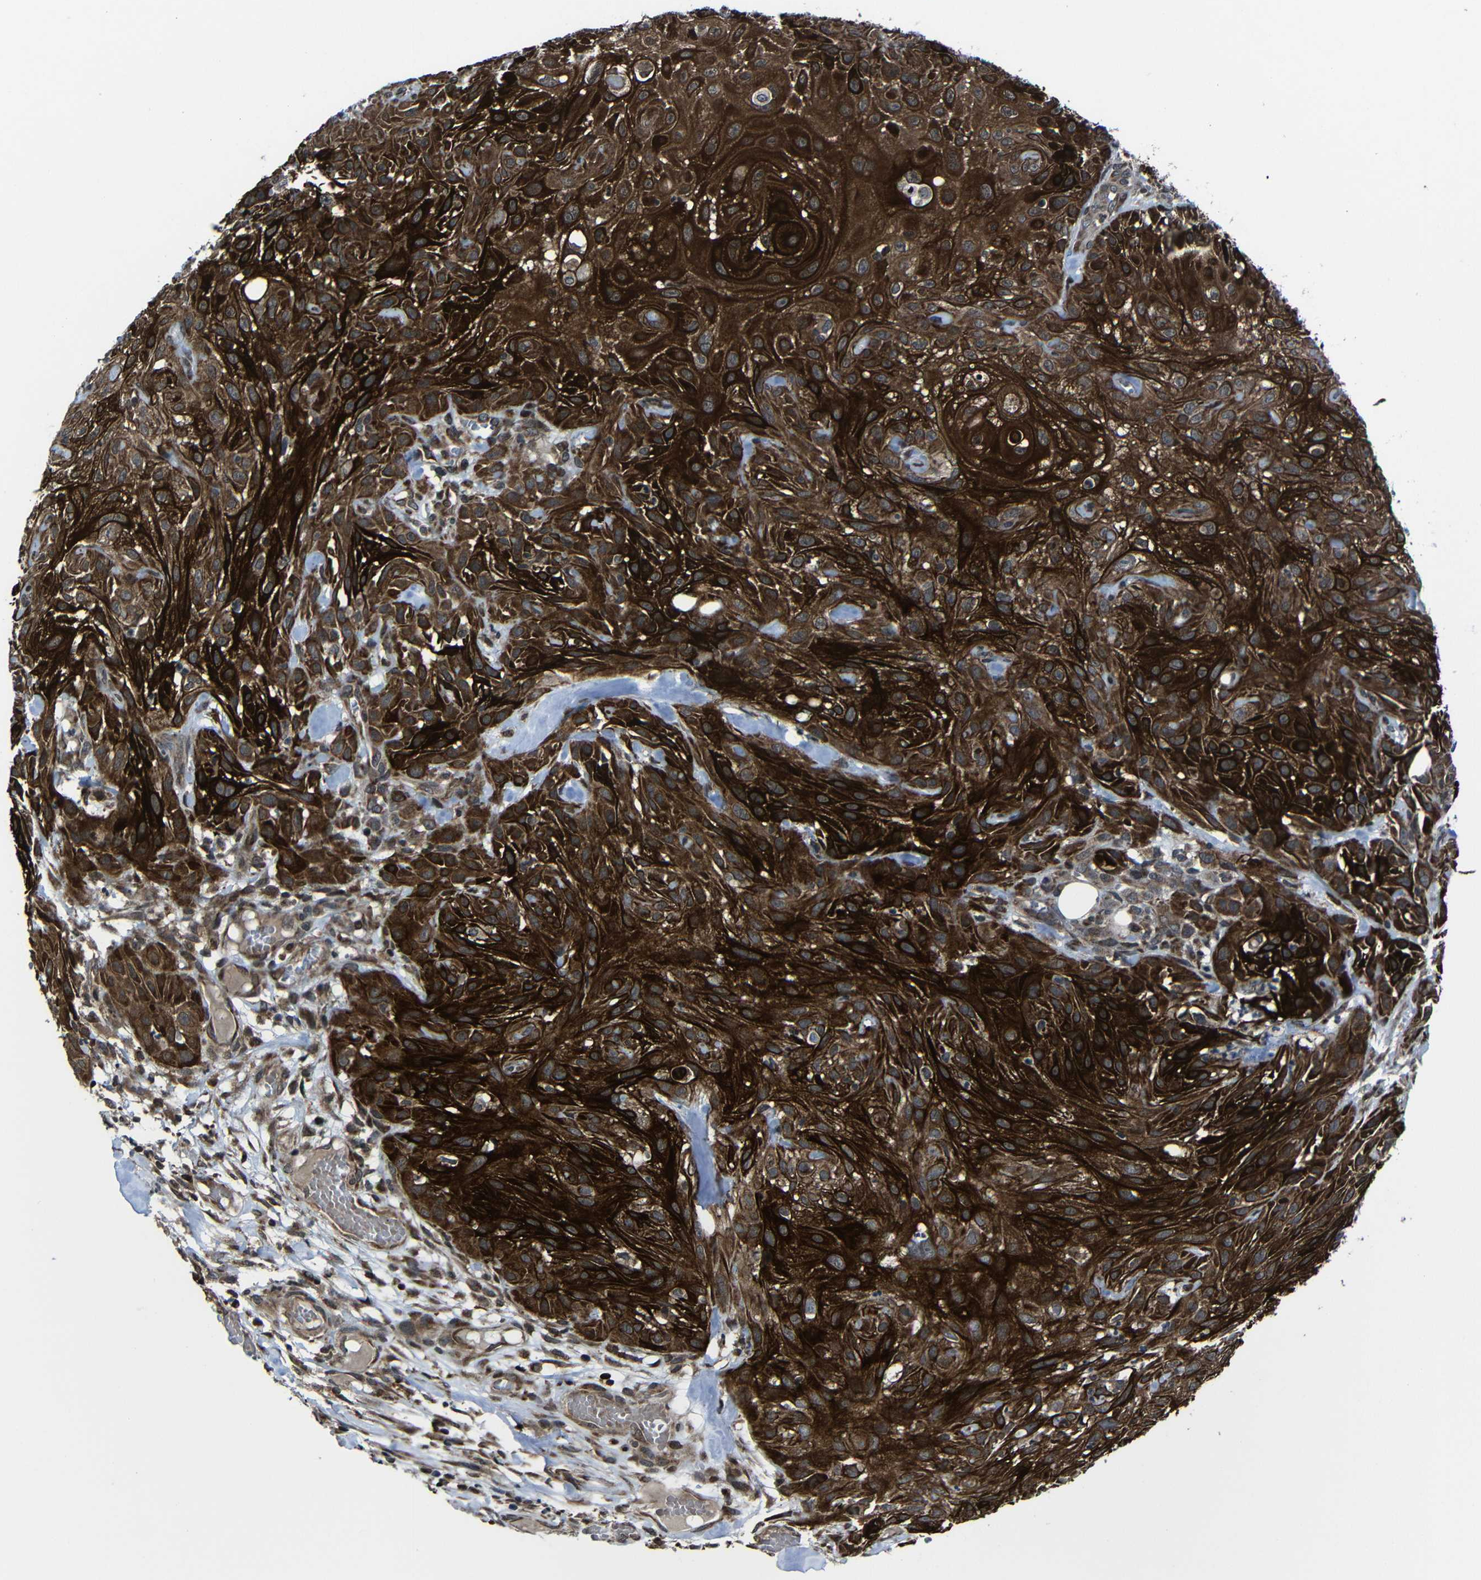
{"staining": {"intensity": "strong", "quantity": ">75%", "location": "cytoplasmic/membranous"}, "tissue": "skin cancer", "cell_type": "Tumor cells", "image_type": "cancer", "snomed": [{"axis": "morphology", "description": "Squamous cell carcinoma, NOS"}, {"axis": "topography", "description": "Skin"}], "caption": "Squamous cell carcinoma (skin) stained for a protein (brown) displays strong cytoplasmic/membranous positive staining in about >75% of tumor cells.", "gene": "KIAA0513", "patient": {"sex": "male", "age": 75}}